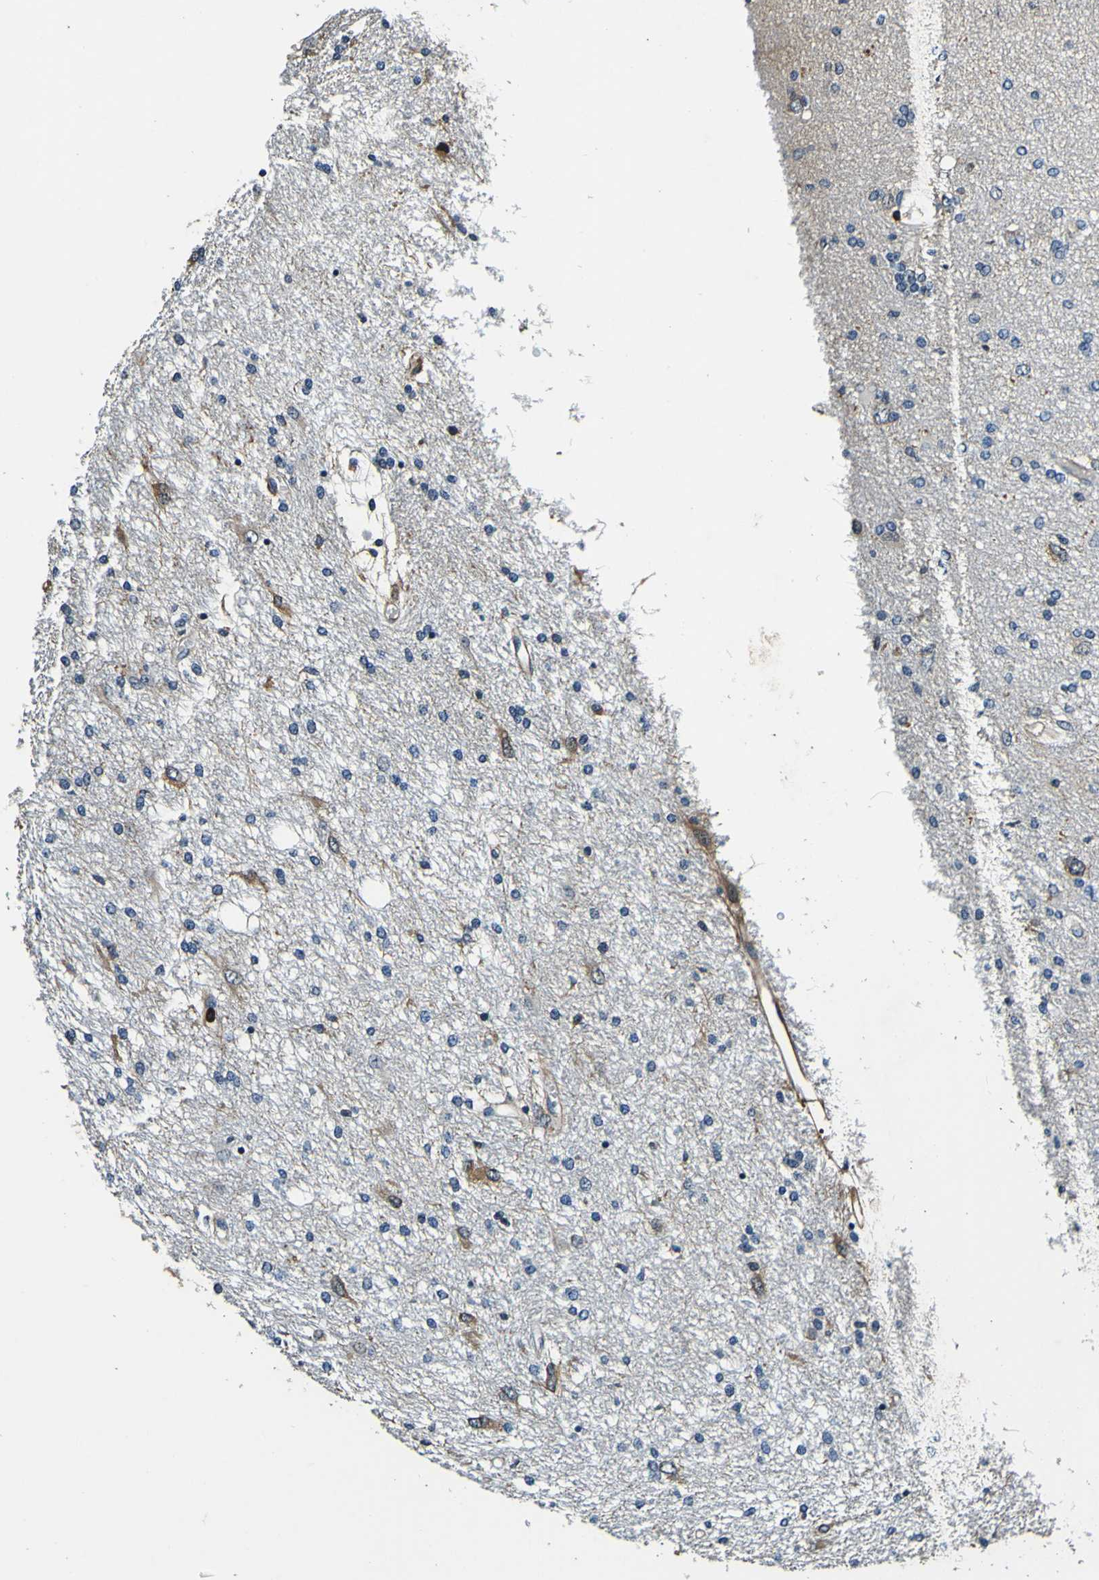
{"staining": {"intensity": "moderate", "quantity": "<25%", "location": "cytoplasmic/membranous"}, "tissue": "glioma", "cell_type": "Tumor cells", "image_type": "cancer", "snomed": [{"axis": "morphology", "description": "Glioma, malignant, High grade"}, {"axis": "topography", "description": "Brain"}], "caption": "The photomicrograph shows immunohistochemical staining of malignant high-grade glioma. There is moderate cytoplasmic/membranous positivity is appreciated in about <25% of tumor cells.", "gene": "RHOT2", "patient": {"sex": "female", "age": 59}}